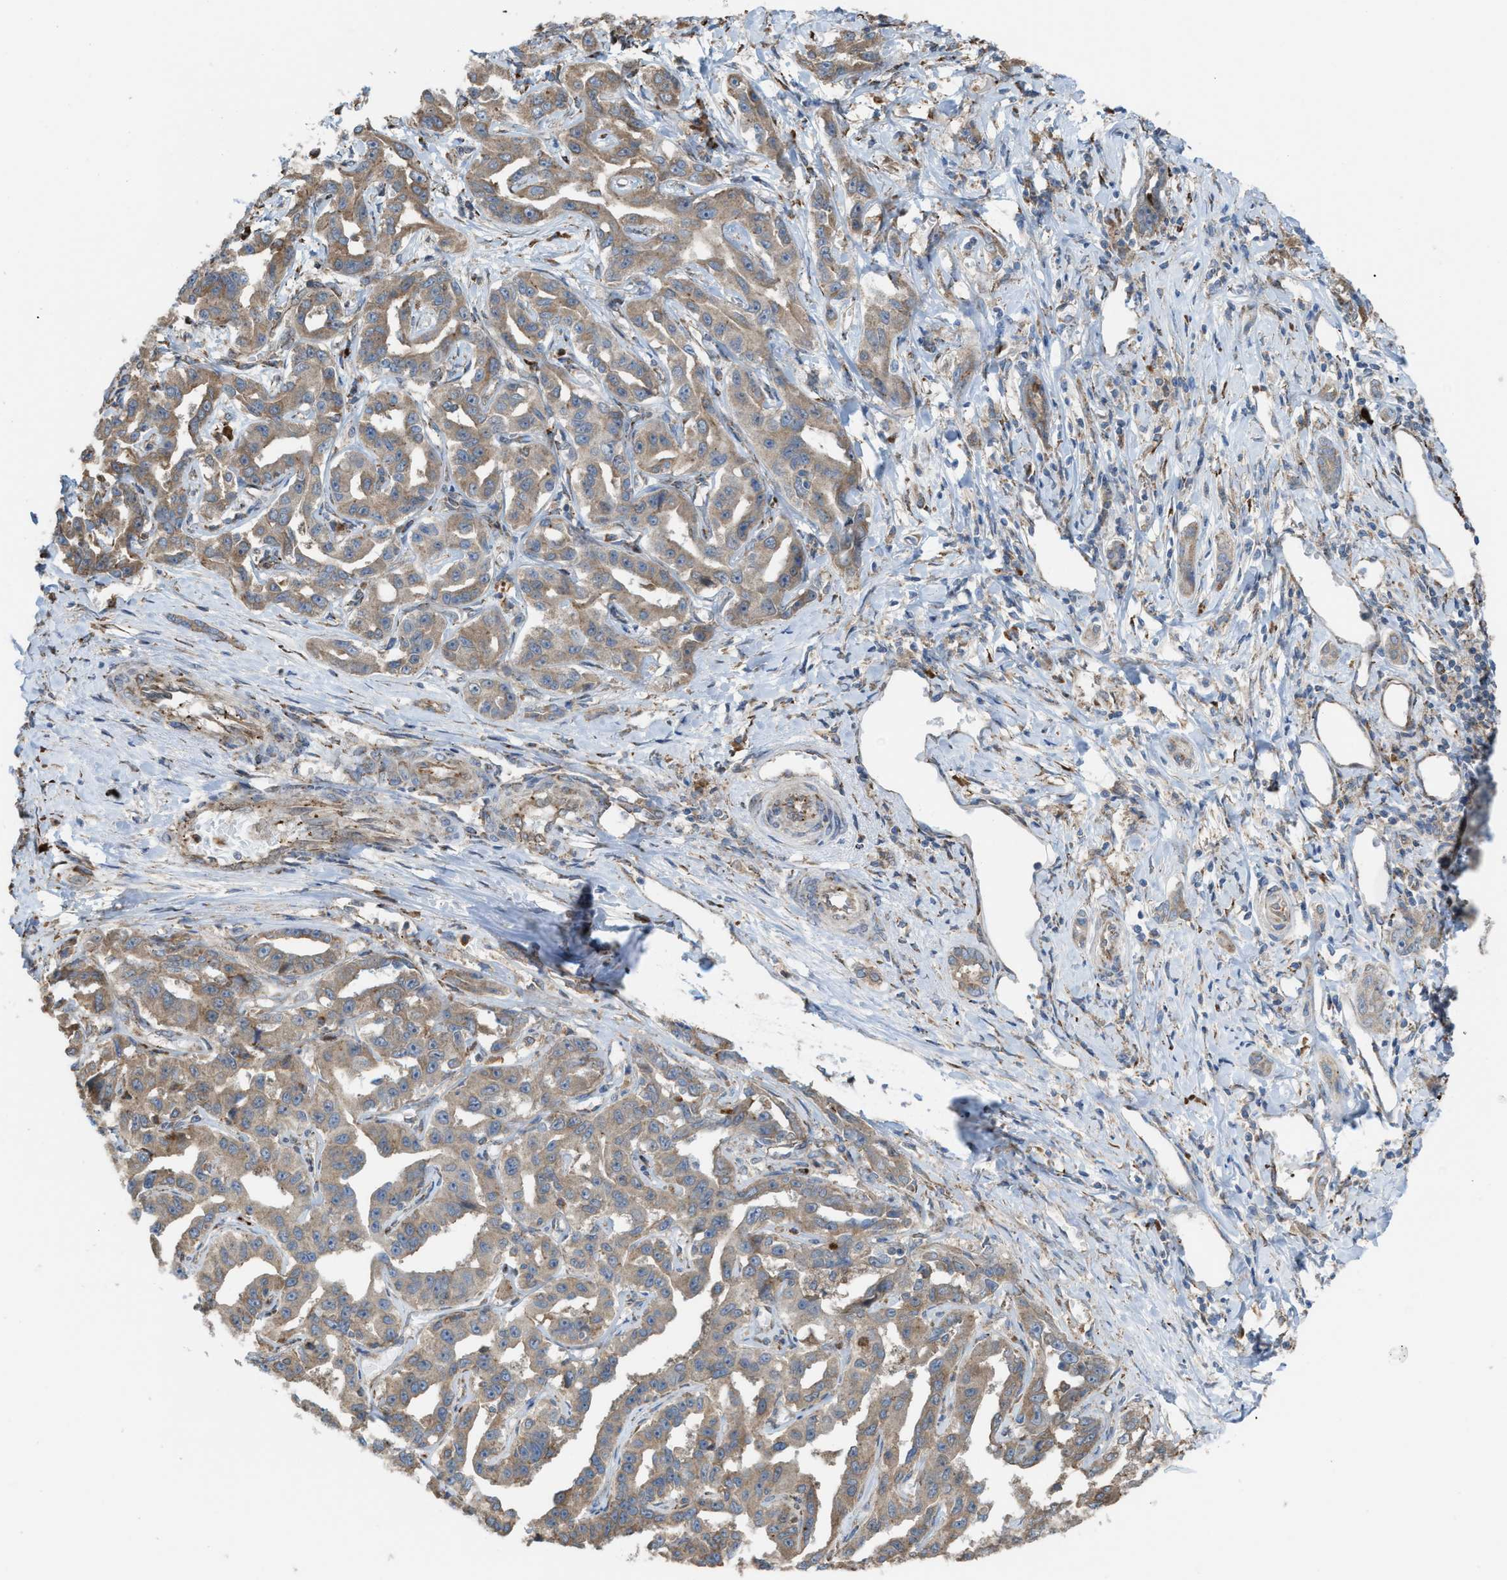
{"staining": {"intensity": "moderate", "quantity": ">75%", "location": "cytoplasmic/membranous"}, "tissue": "liver cancer", "cell_type": "Tumor cells", "image_type": "cancer", "snomed": [{"axis": "morphology", "description": "Cholangiocarcinoma"}, {"axis": "topography", "description": "Liver"}], "caption": "Brown immunohistochemical staining in human liver cancer (cholangiocarcinoma) displays moderate cytoplasmic/membranous positivity in approximately >75% of tumor cells.", "gene": "PLAA", "patient": {"sex": "male", "age": 59}}